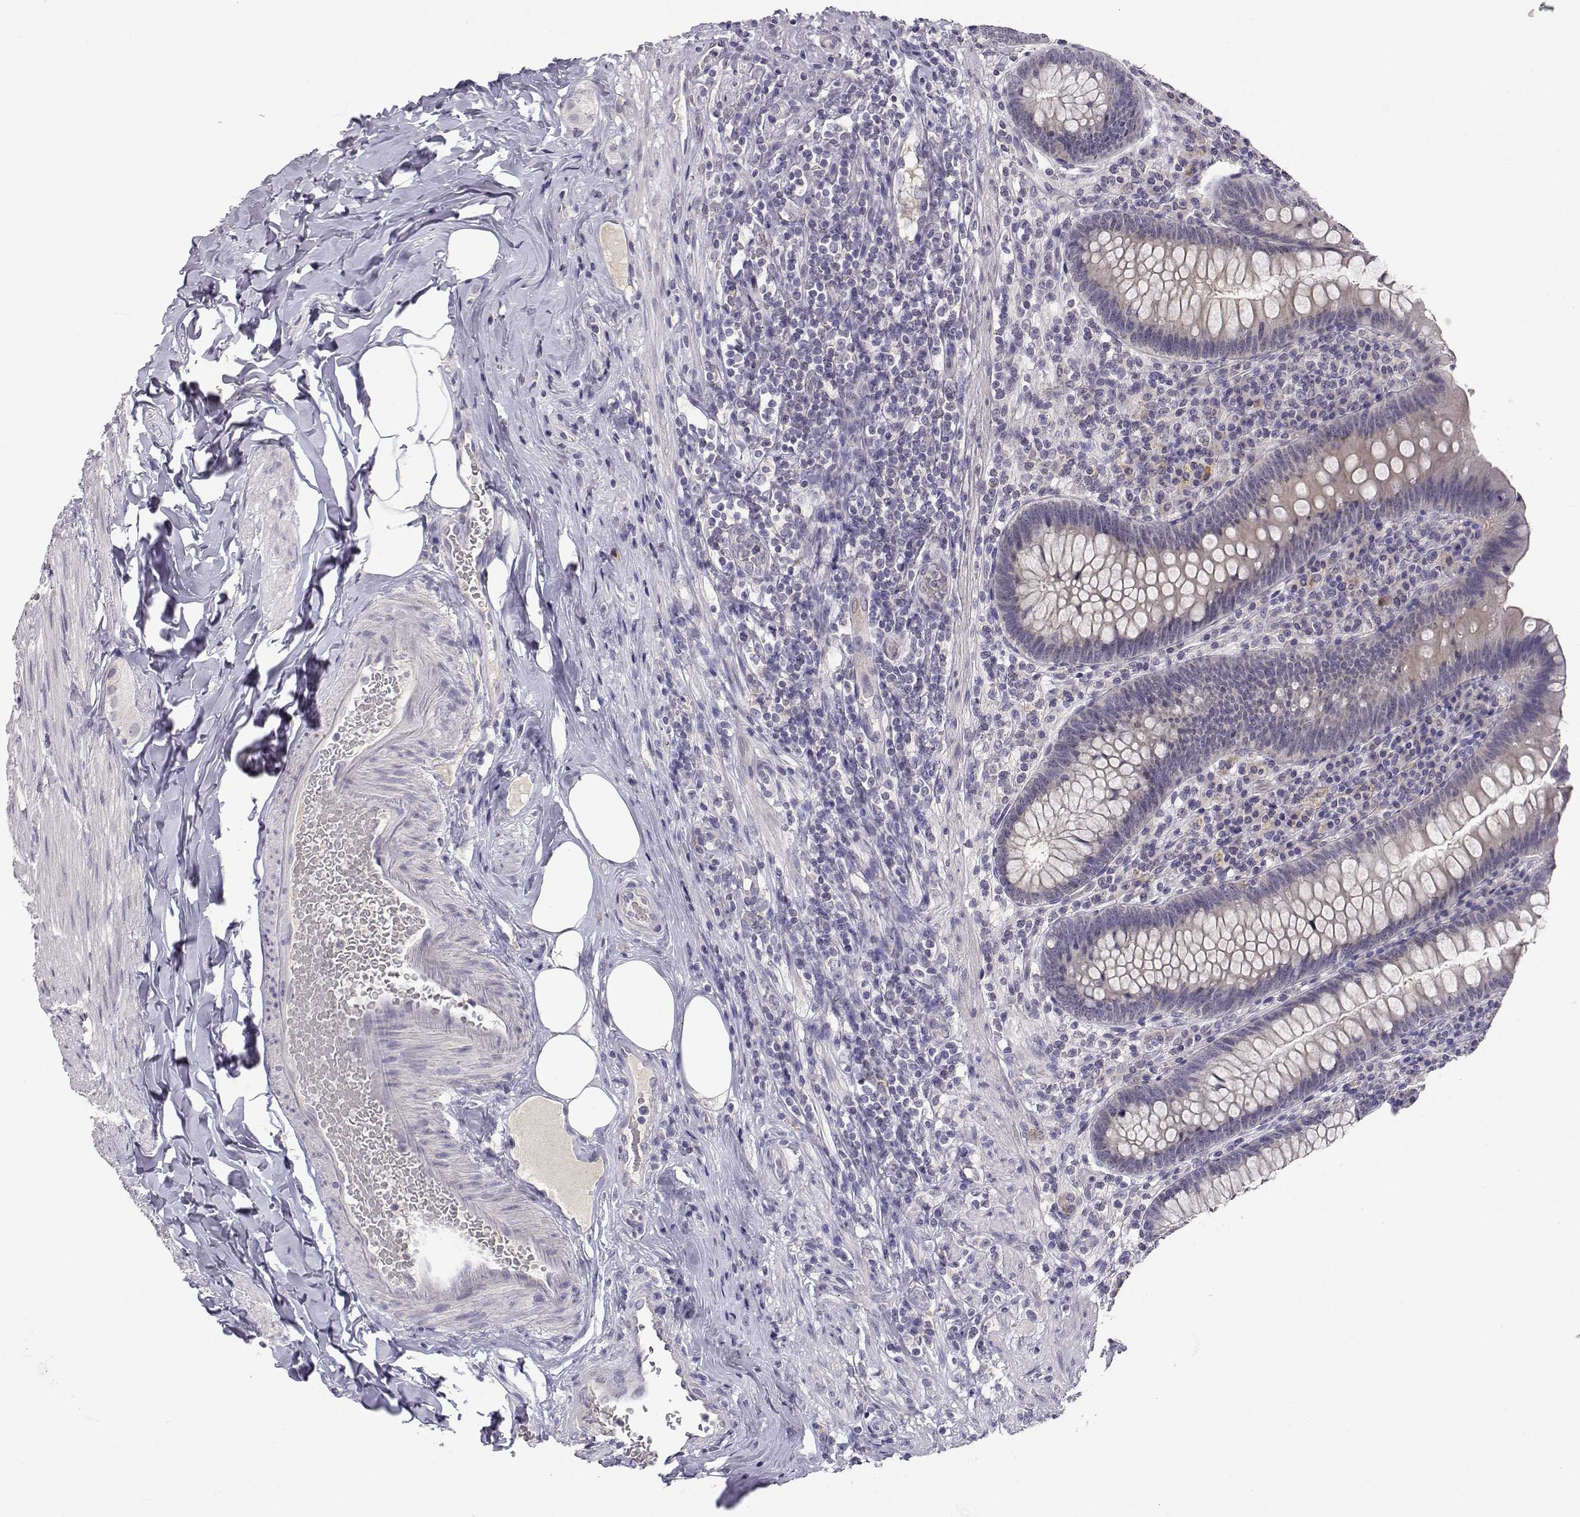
{"staining": {"intensity": "negative", "quantity": "none", "location": "none"}, "tissue": "appendix", "cell_type": "Glandular cells", "image_type": "normal", "snomed": [{"axis": "morphology", "description": "Normal tissue, NOS"}, {"axis": "topography", "description": "Appendix"}], "caption": "Immunohistochemical staining of unremarkable human appendix displays no significant positivity in glandular cells.", "gene": "SLC6A3", "patient": {"sex": "male", "age": 47}}